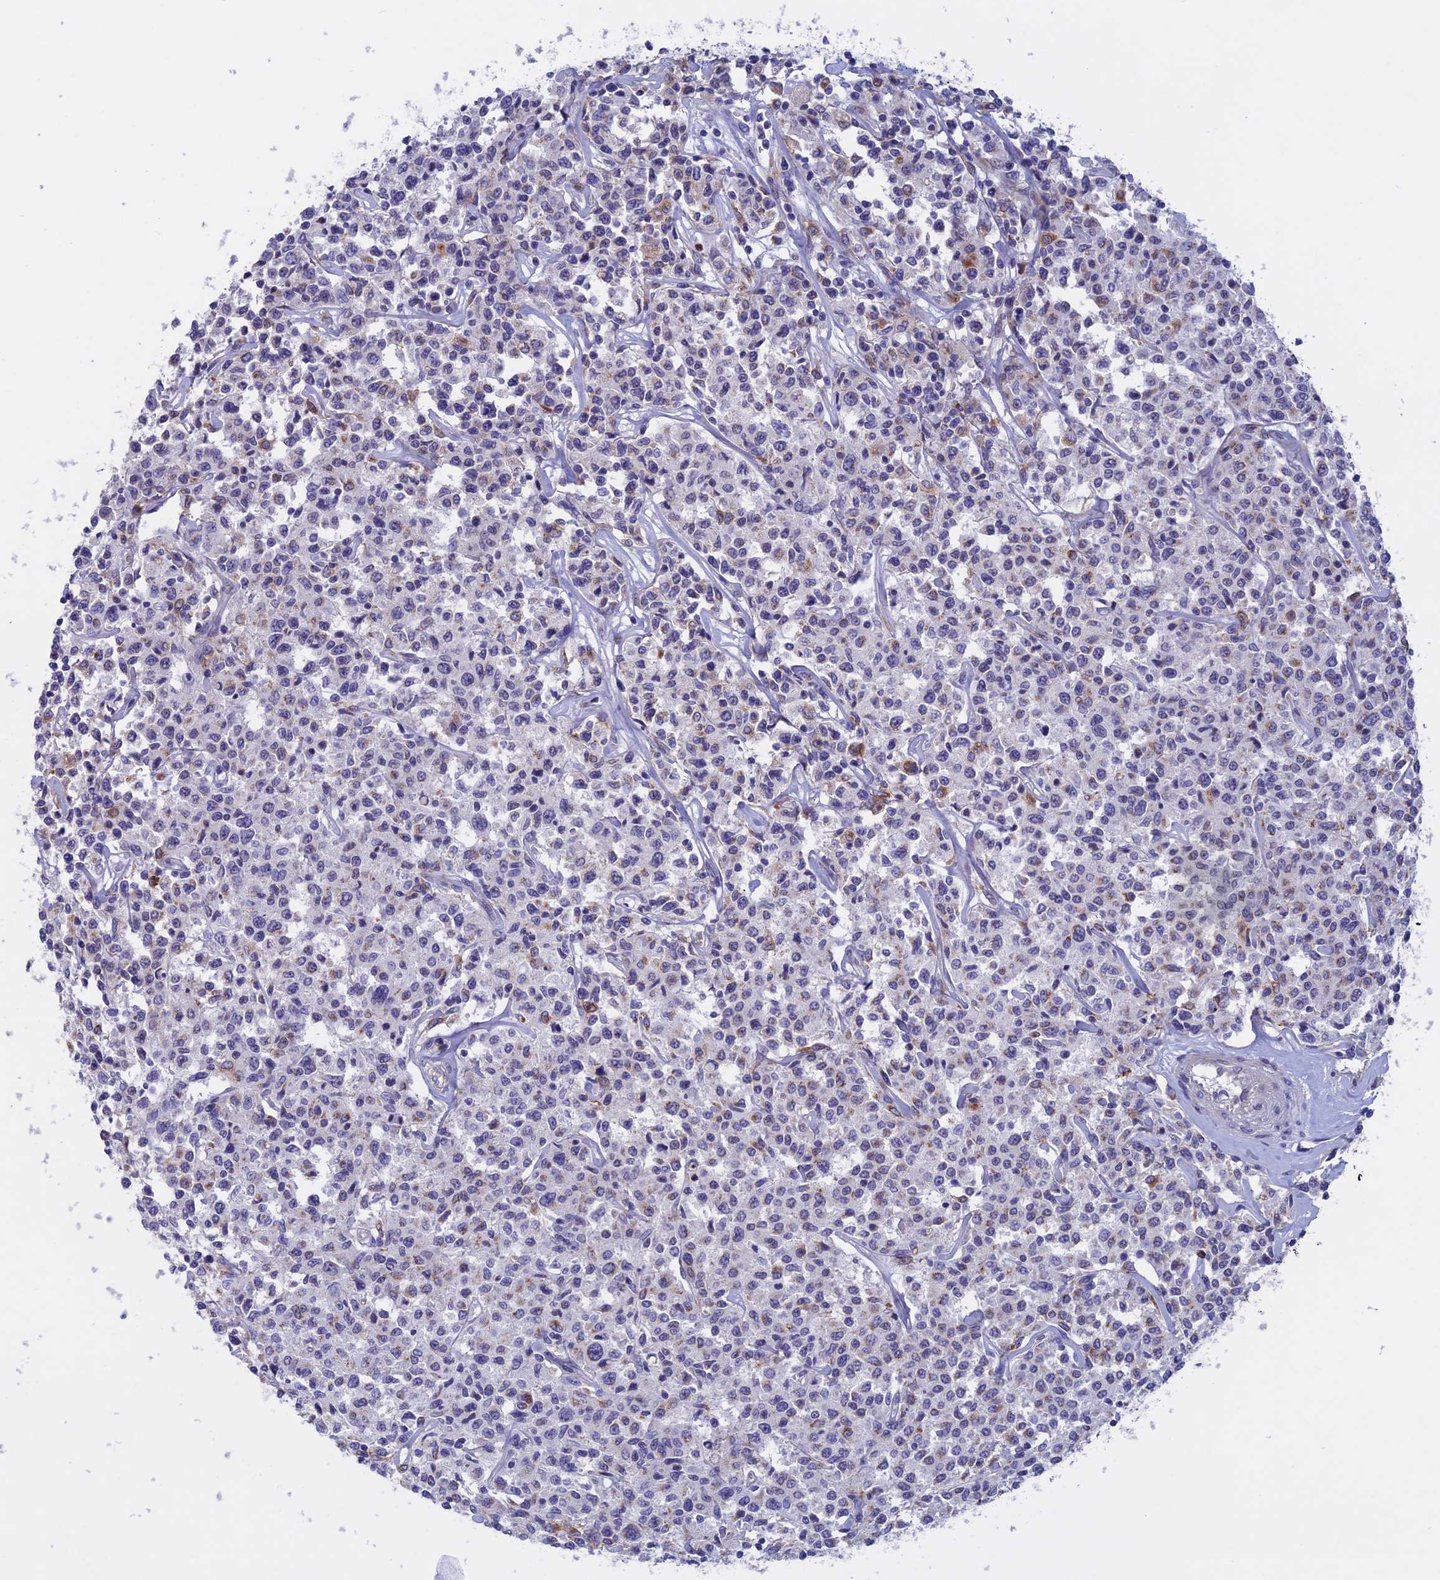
{"staining": {"intensity": "negative", "quantity": "none", "location": "none"}, "tissue": "lymphoma", "cell_type": "Tumor cells", "image_type": "cancer", "snomed": [{"axis": "morphology", "description": "Malignant lymphoma, non-Hodgkin's type, Low grade"}, {"axis": "topography", "description": "Small intestine"}], "caption": "This is an immunohistochemistry histopathology image of low-grade malignant lymphoma, non-Hodgkin's type. There is no expression in tumor cells.", "gene": "SLC2A6", "patient": {"sex": "female", "age": 59}}